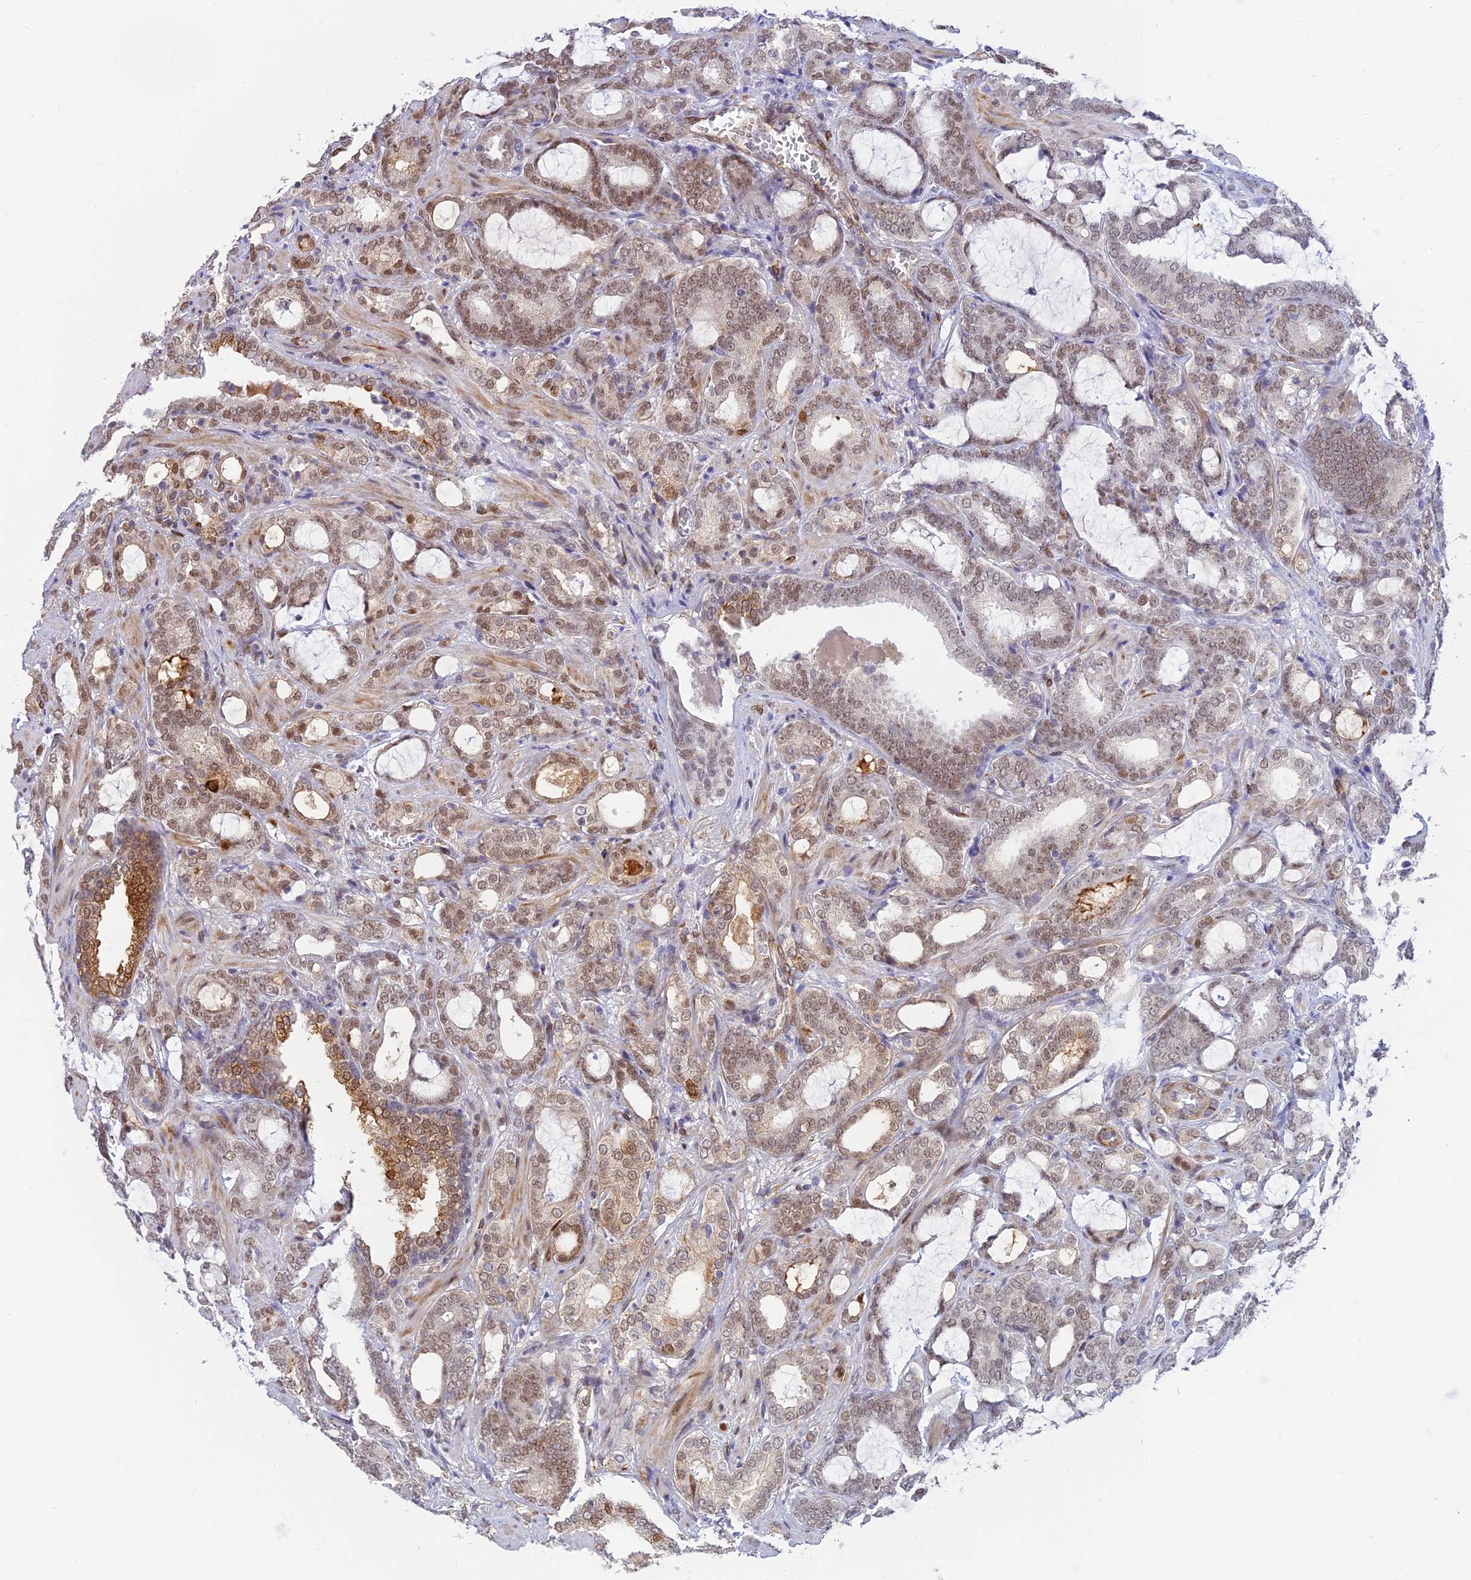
{"staining": {"intensity": "moderate", "quantity": "25%-75%", "location": "cytoplasmic/membranous,nuclear"}, "tissue": "prostate cancer", "cell_type": "Tumor cells", "image_type": "cancer", "snomed": [{"axis": "morphology", "description": "Adenocarcinoma, High grade"}, {"axis": "topography", "description": "Prostate and seminal vesicle, NOS"}], "caption": "Approximately 25%-75% of tumor cells in human prostate cancer exhibit moderate cytoplasmic/membranous and nuclear protein positivity as visualized by brown immunohistochemical staining.", "gene": "CLK4", "patient": {"sex": "male", "age": 67}}